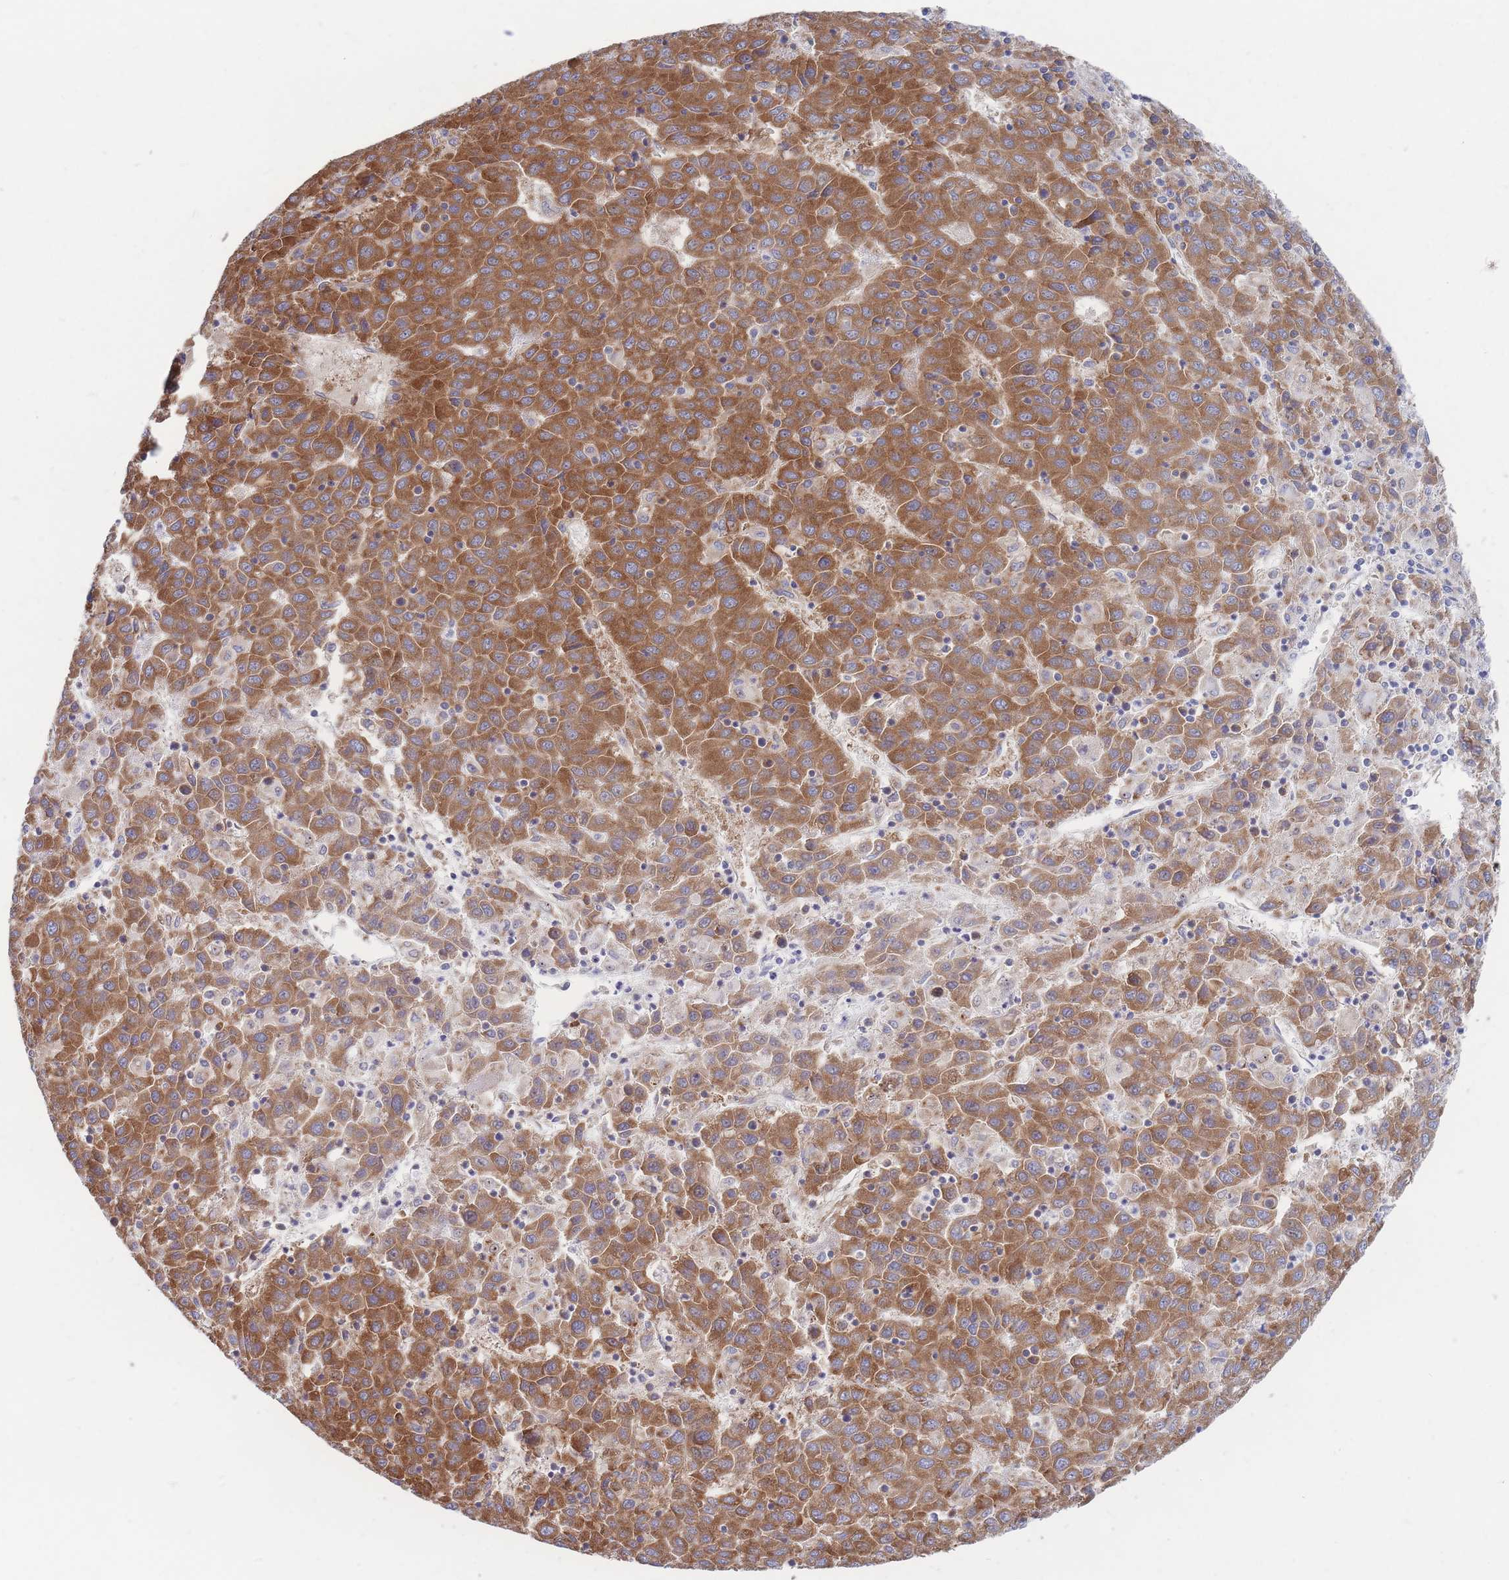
{"staining": {"intensity": "moderate", "quantity": ">75%", "location": "cytoplasmic/membranous"}, "tissue": "liver cancer", "cell_type": "Tumor cells", "image_type": "cancer", "snomed": [{"axis": "morphology", "description": "Carcinoma, Hepatocellular, NOS"}, {"axis": "topography", "description": "Liver"}], "caption": "A brown stain shows moderate cytoplasmic/membranous staining of a protein in liver cancer (hepatocellular carcinoma) tumor cells.", "gene": "RPL8", "patient": {"sex": "female", "age": 53}}